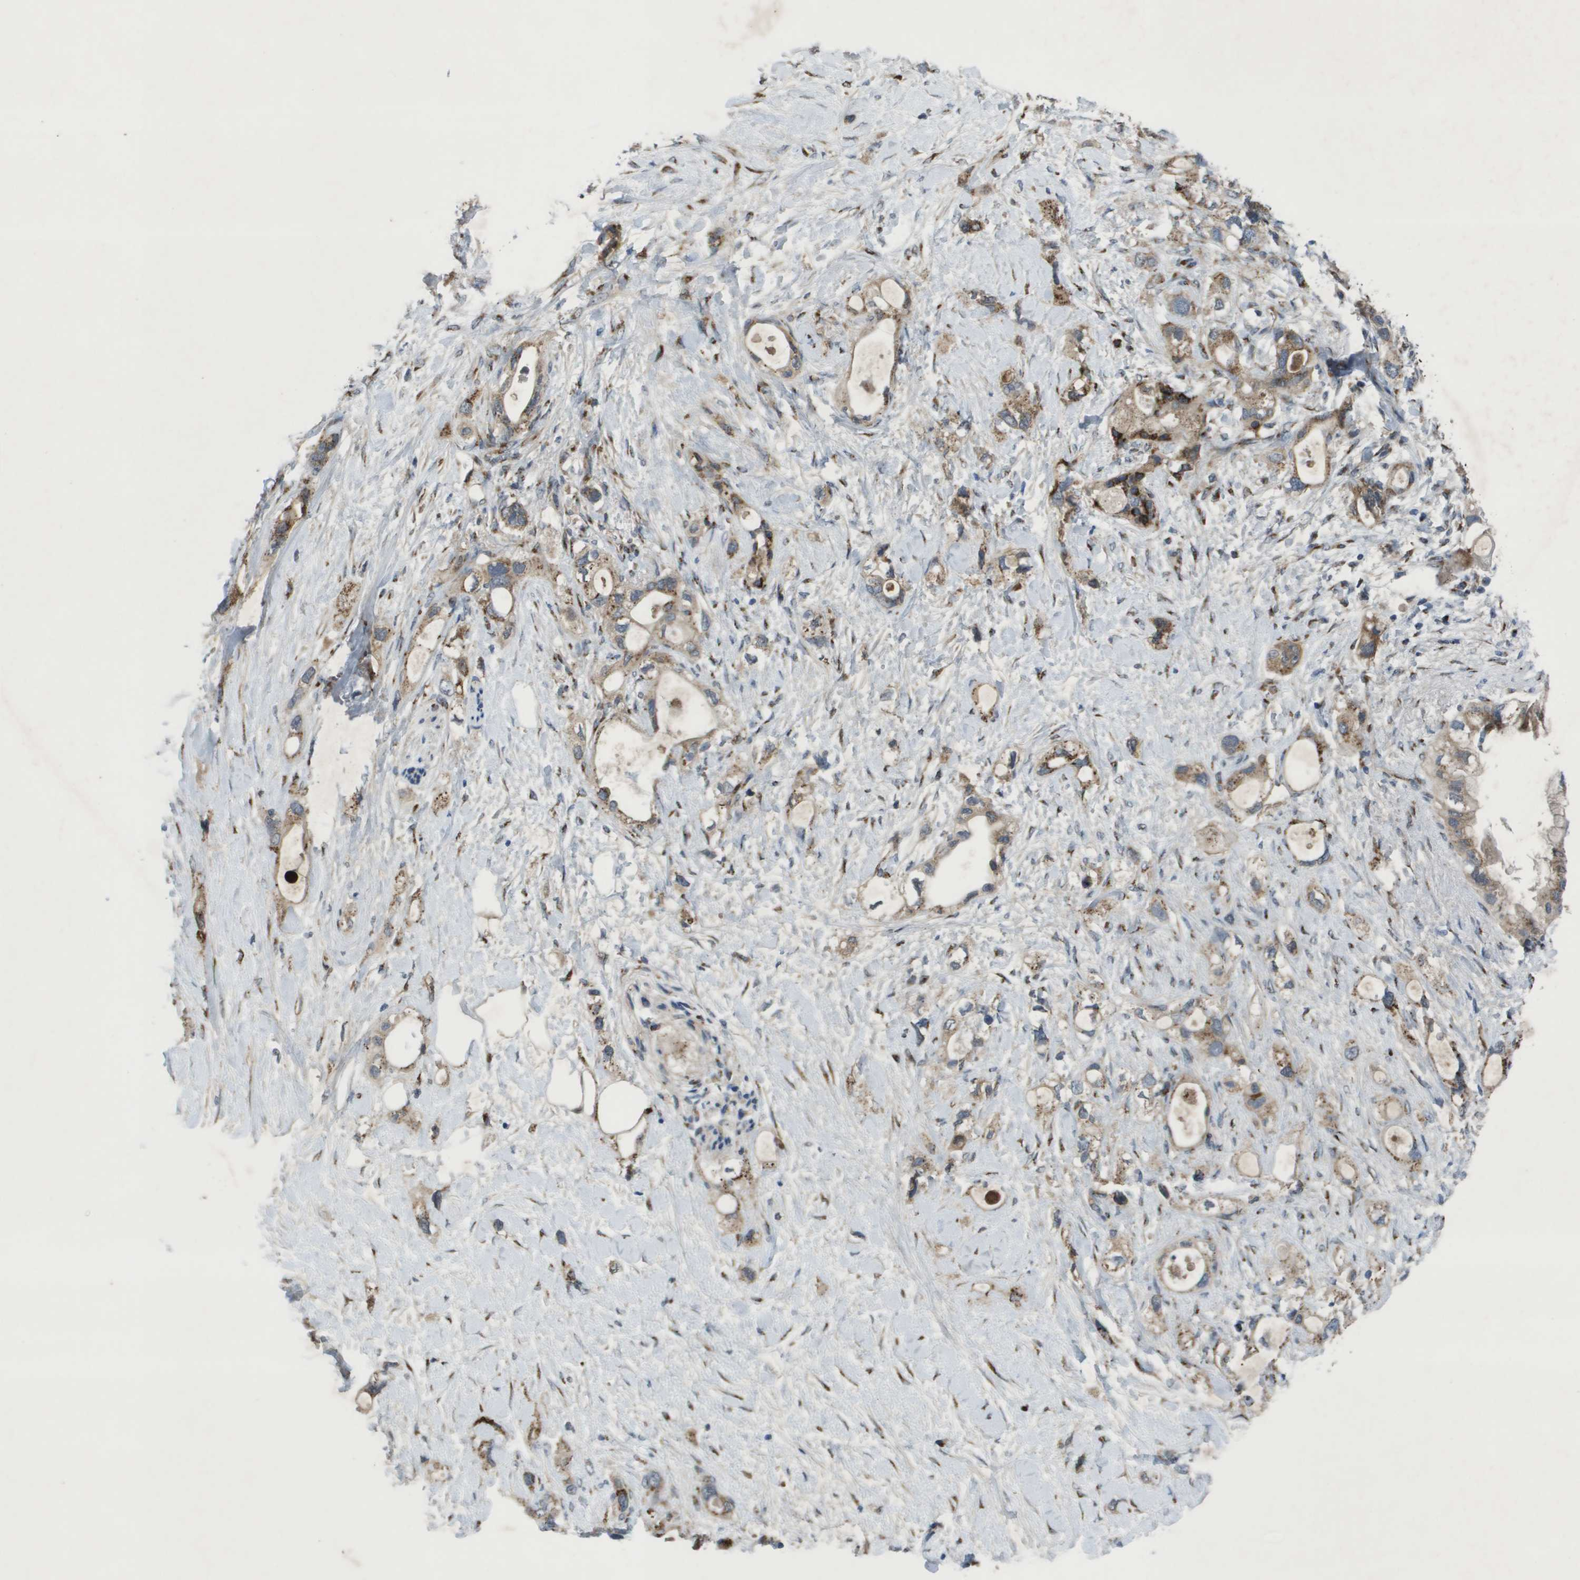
{"staining": {"intensity": "moderate", "quantity": ">75%", "location": "cytoplasmic/membranous"}, "tissue": "pancreatic cancer", "cell_type": "Tumor cells", "image_type": "cancer", "snomed": [{"axis": "morphology", "description": "Adenocarcinoma, NOS"}, {"axis": "topography", "description": "Pancreas"}], "caption": "An IHC micrograph of neoplastic tissue is shown. Protein staining in brown labels moderate cytoplasmic/membranous positivity in pancreatic cancer within tumor cells.", "gene": "QSOX2", "patient": {"sex": "female", "age": 56}}